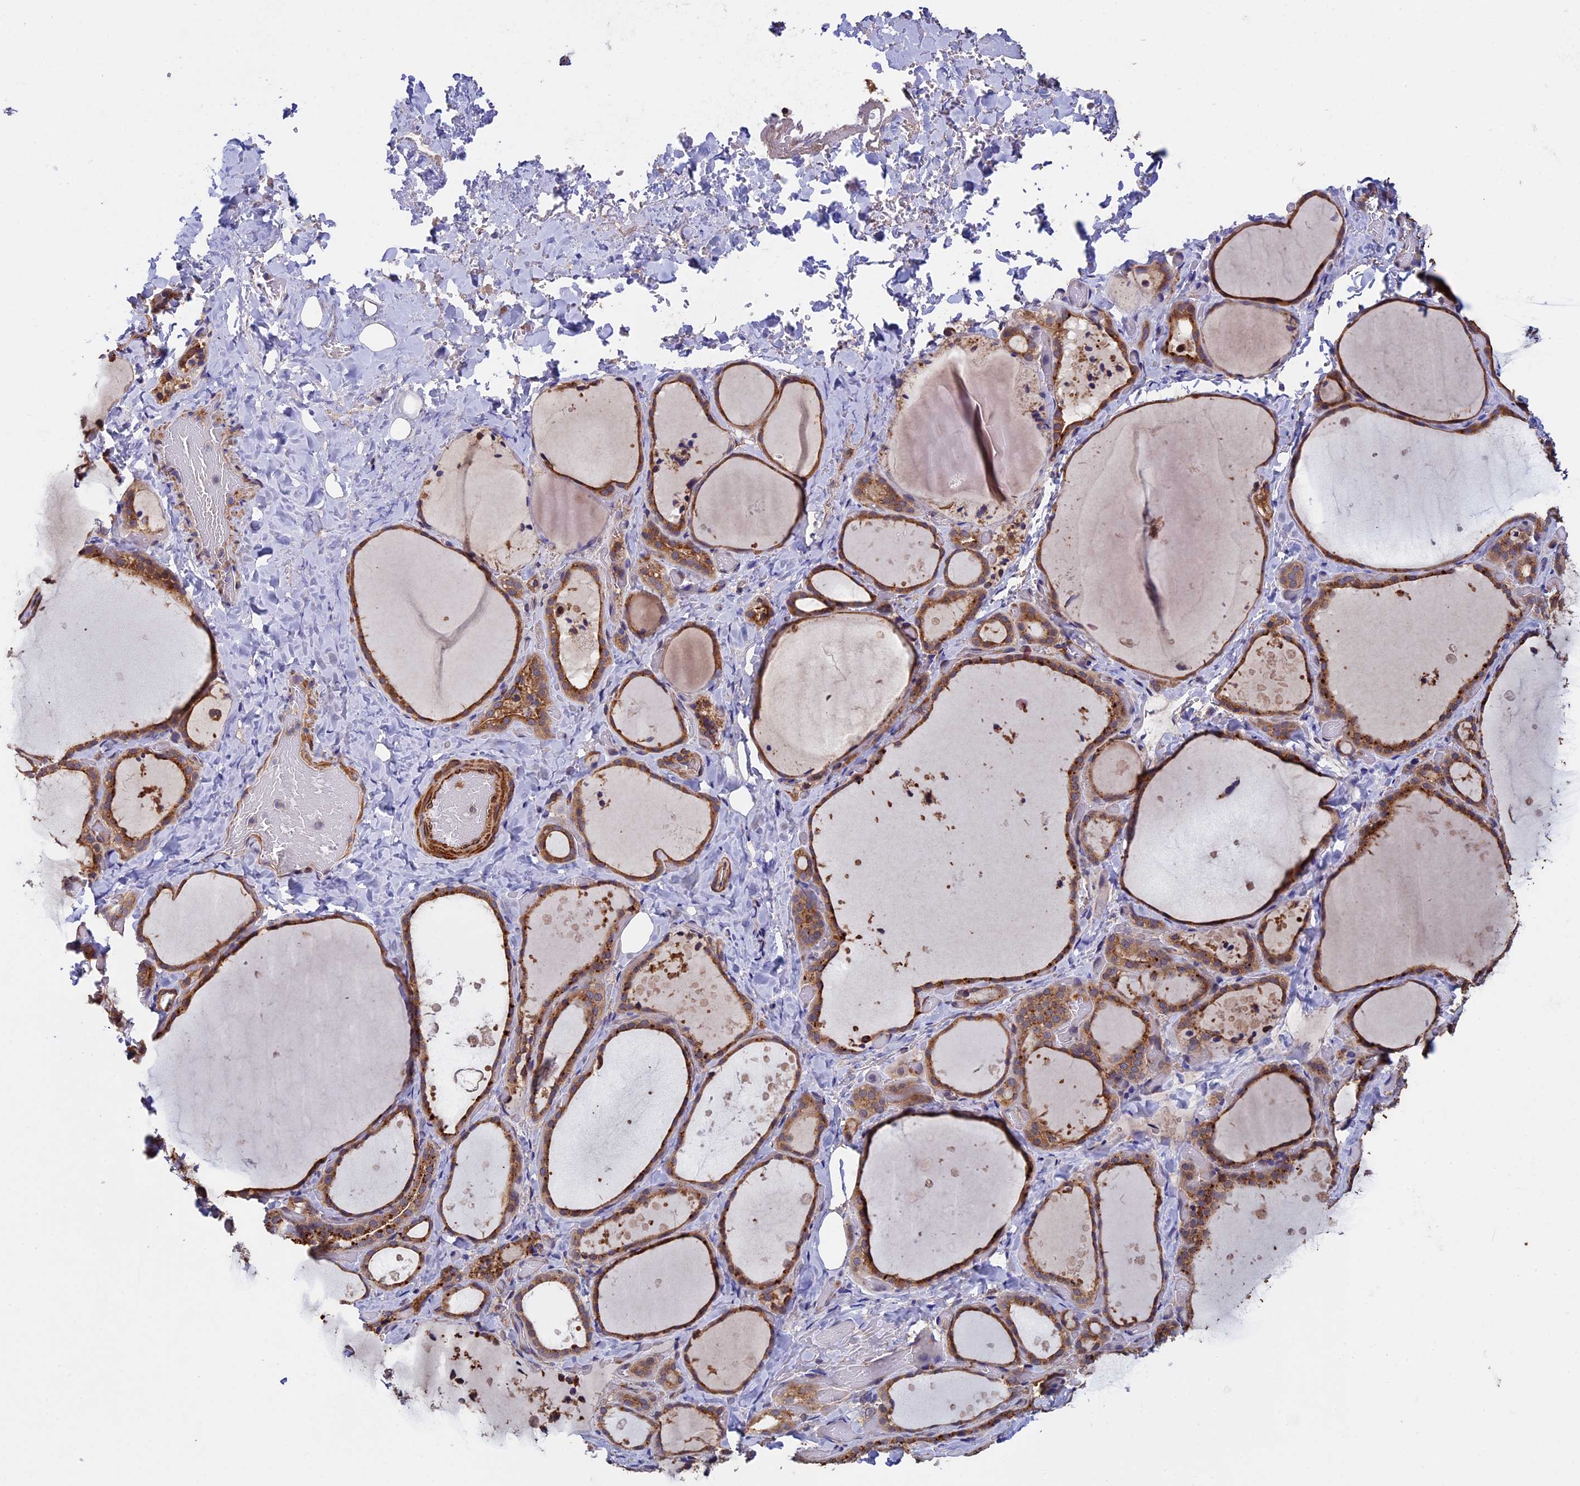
{"staining": {"intensity": "moderate", "quantity": ">75%", "location": "cytoplasmic/membranous"}, "tissue": "thyroid gland", "cell_type": "Glandular cells", "image_type": "normal", "snomed": [{"axis": "morphology", "description": "Normal tissue, NOS"}, {"axis": "topography", "description": "Thyroid gland"}], "caption": "Immunohistochemistry of normal human thyroid gland shows medium levels of moderate cytoplasmic/membranous expression in about >75% of glandular cells.", "gene": "SLC9A5", "patient": {"sex": "female", "age": 44}}